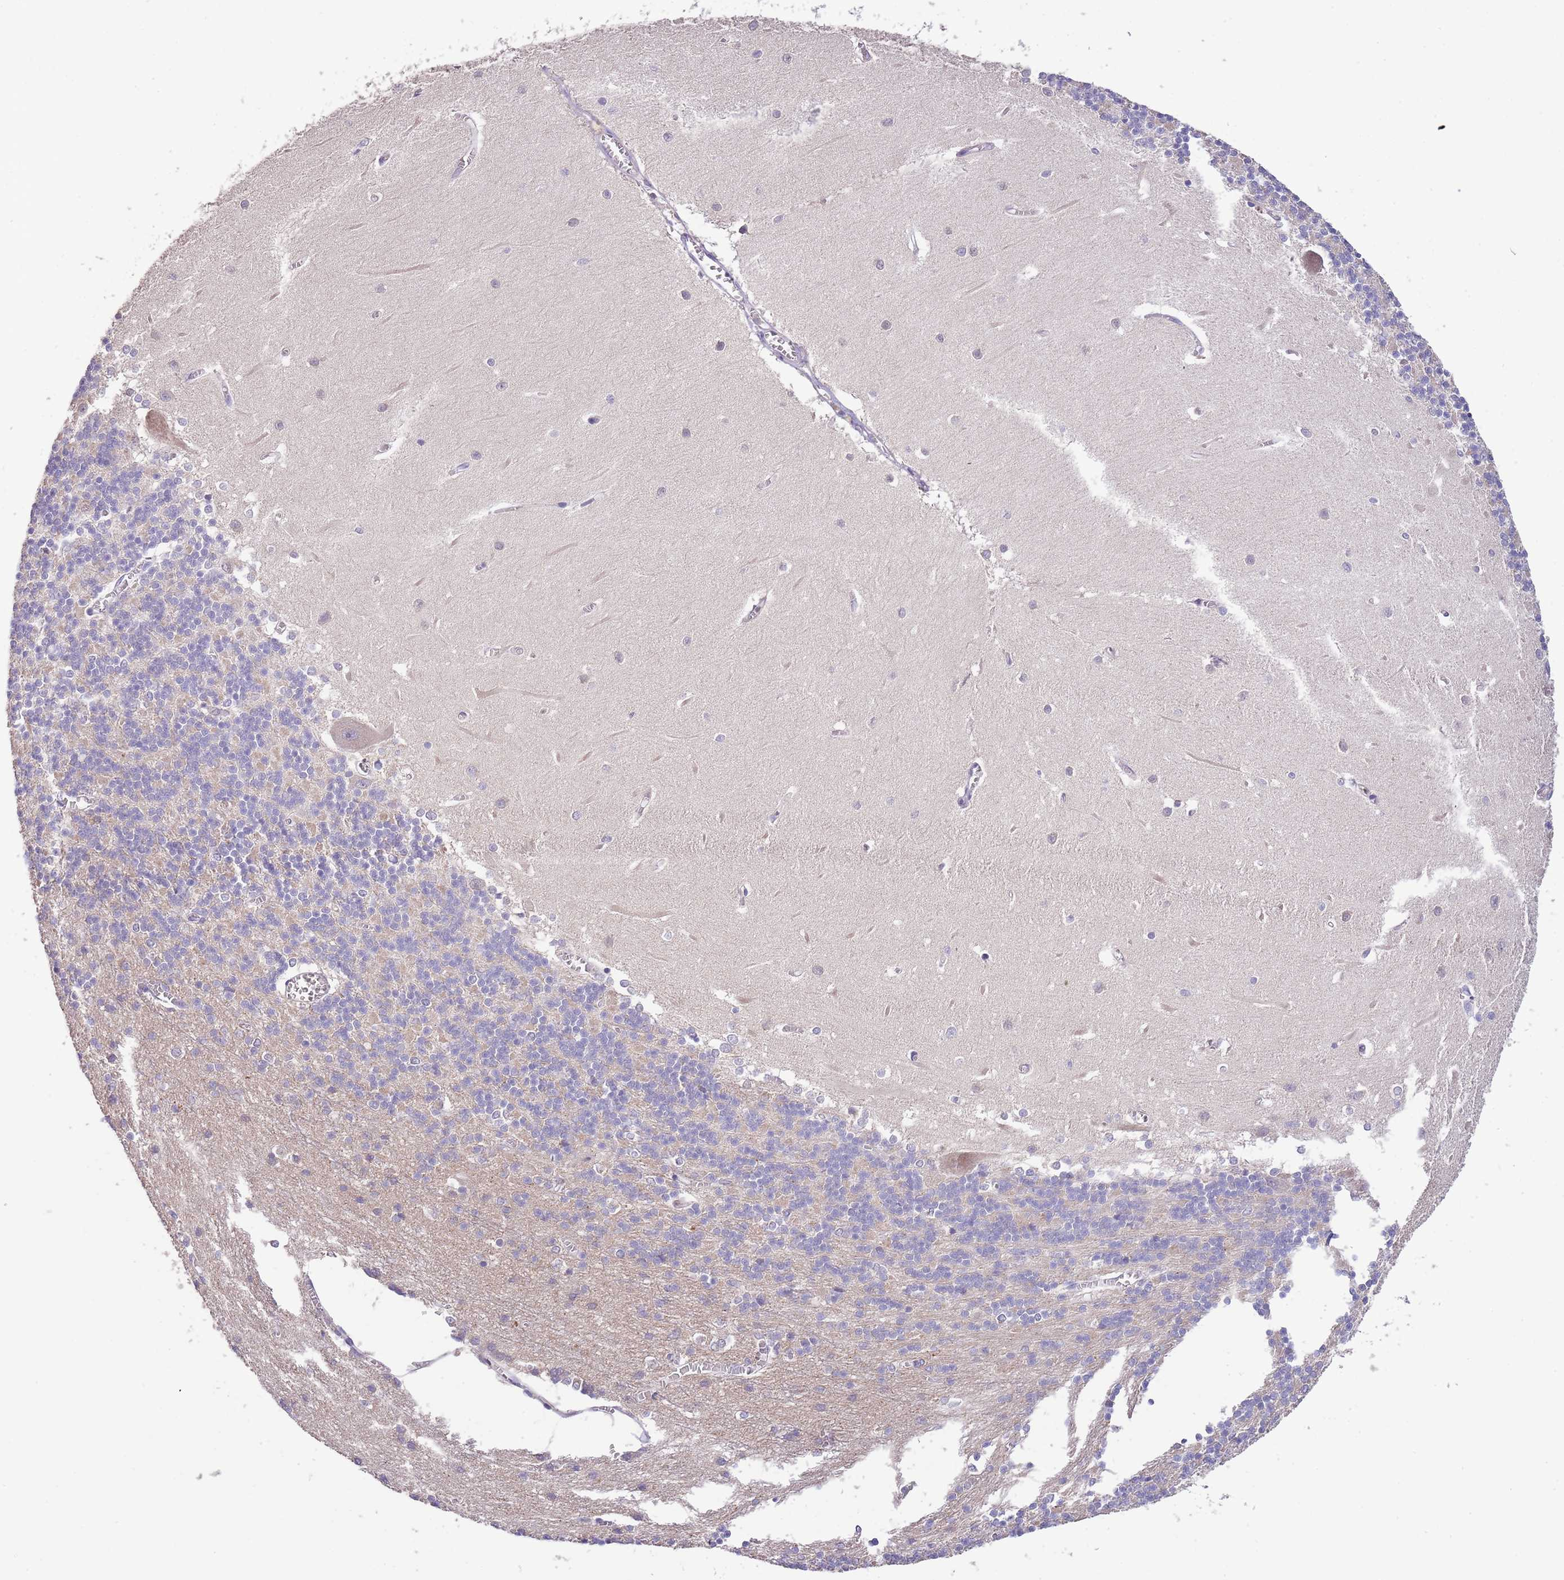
{"staining": {"intensity": "negative", "quantity": "none", "location": "none"}, "tissue": "cerebellum", "cell_type": "Cells in granular layer", "image_type": "normal", "snomed": [{"axis": "morphology", "description": "Normal tissue, NOS"}, {"axis": "topography", "description": "Cerebellum"}], "caption": "DAB immunohistochemical staining of benign cerebellum reveals no significant expression in cells in granular layer. (Stains: DAB IHC with hematoxylin counter stain, Microscopy: brightfield microscopy at high magnification).", "gene": "ZNF658", "patient": {"sex": "male", "age": 37}}